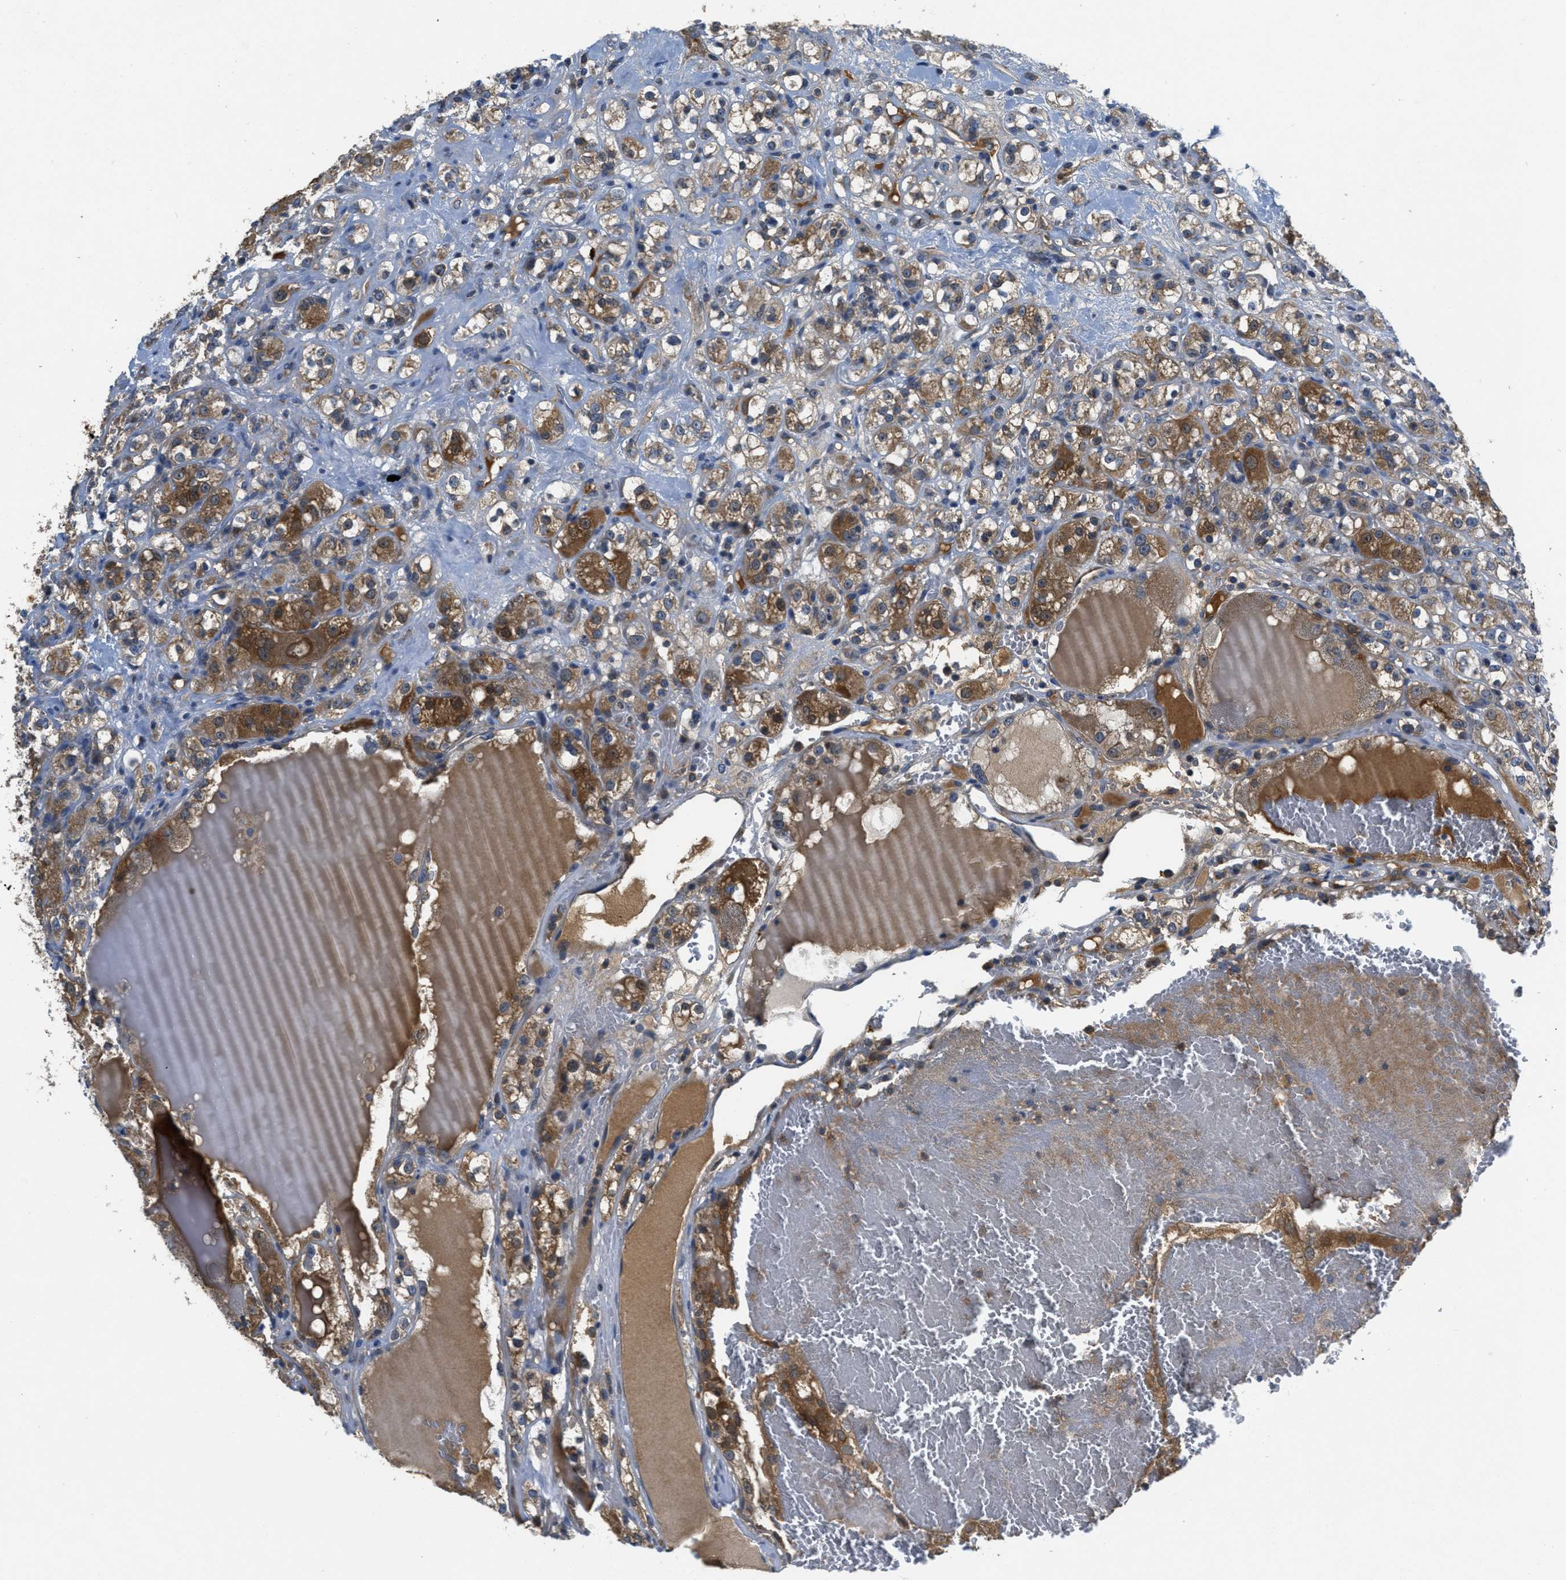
{"staining": {"intensity": "moderate", "quantity": ">75%", "location": "cytoplasmic/membranous"}, "tissue": "renal cancer", "cell_type": "Tumor cells", "image_type": "cancer", "snomed": [{"axis": "morphology", "description": "Normal tissue, NOS"}, {"axis": "morphology", "description": "Adenocarcinoma, NOS"}, {"axis": "topography", "description": "Kidney"}], "caption": "The micrograph displays immunohistochemical staining of renal adenocarcinoma. There is moderate cytoplasmic/membranous staining is appreciated in about >75% of tumor cells.", "gene": "GALK1", "patient": {"sex": "male", "age": 61}}